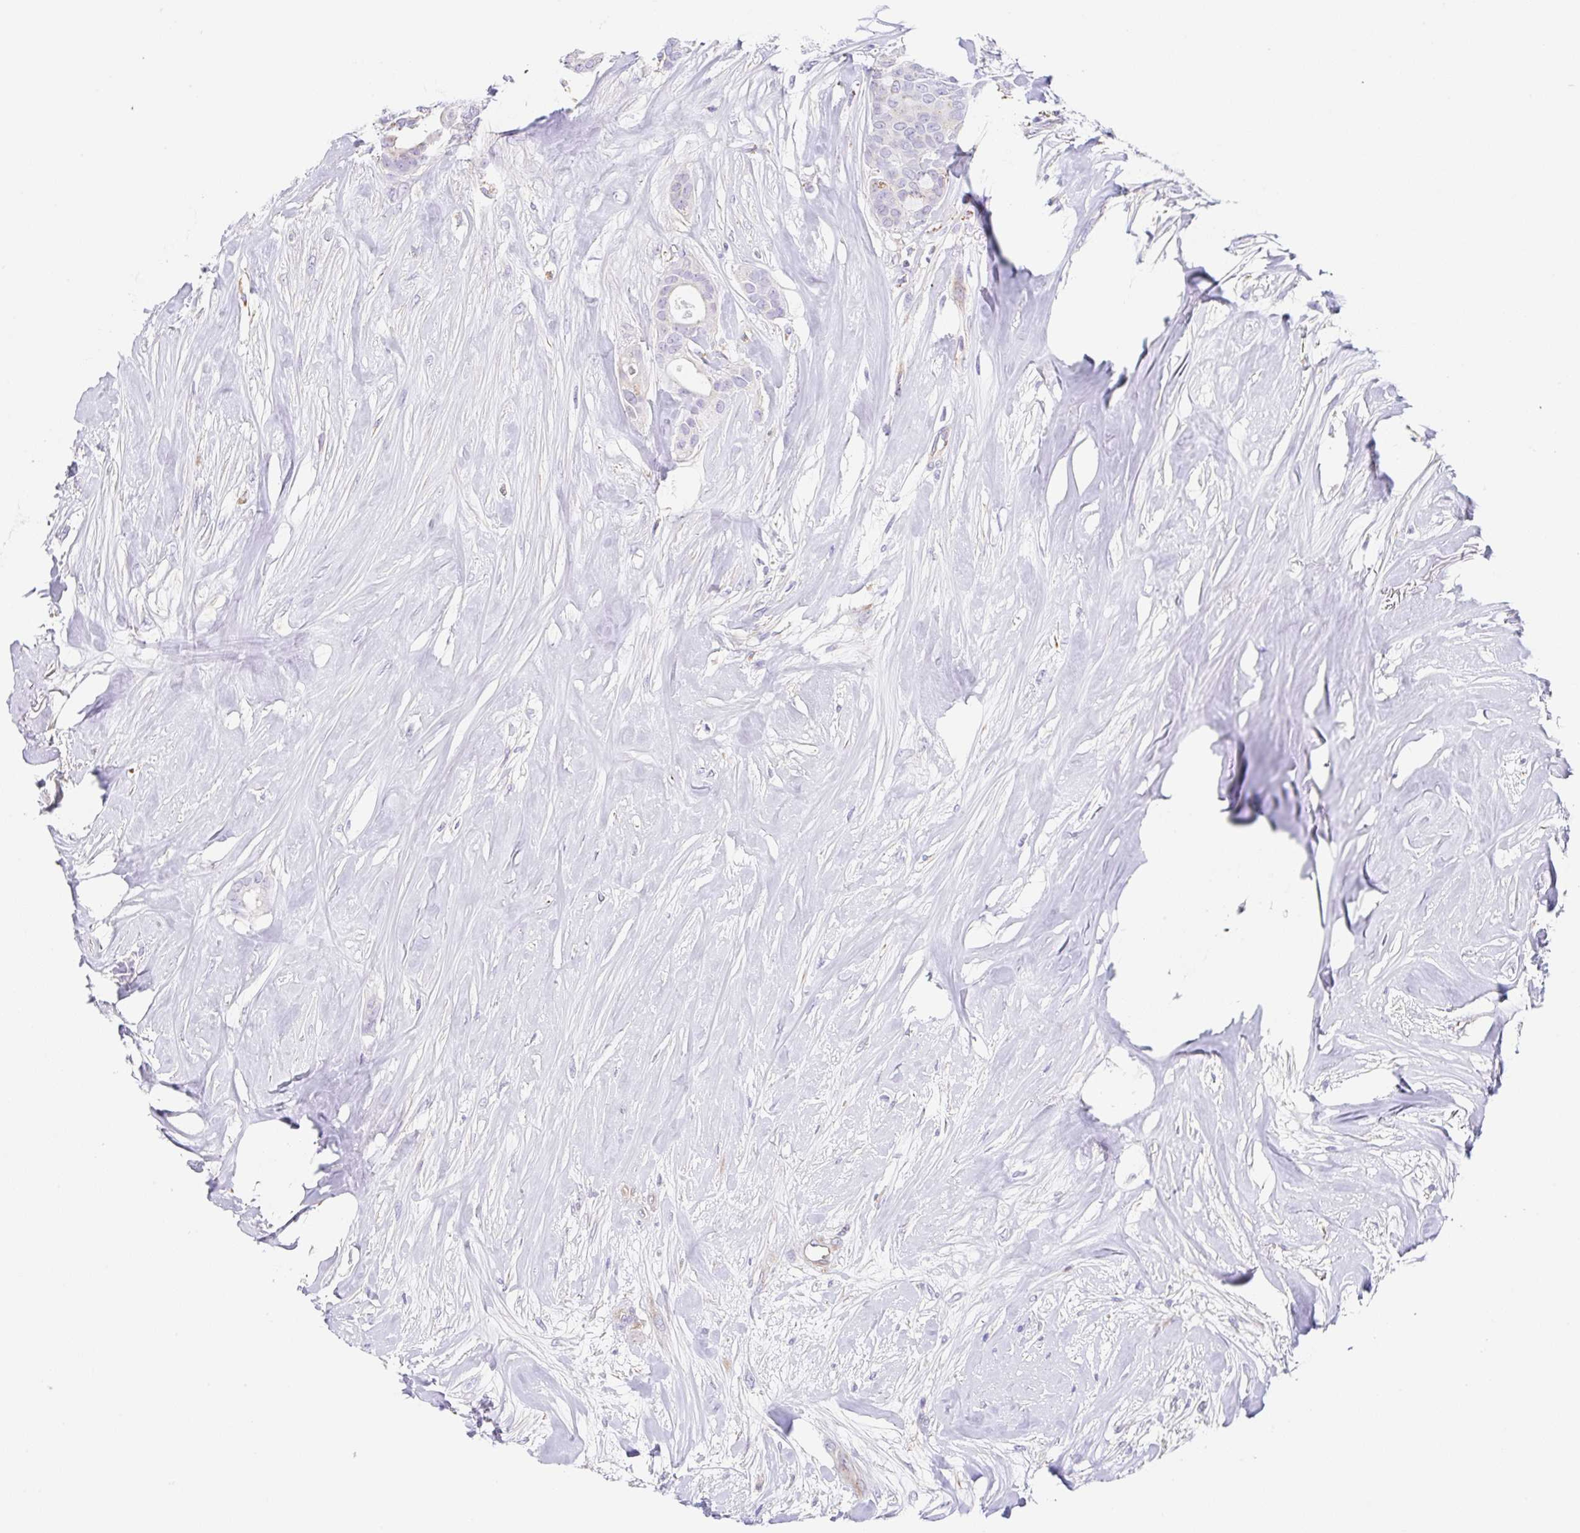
{"staining": {"intensity": "negative", "quantity": "none", "location": "none"}, "tissue": "breast cancer", "cell_type": "Tumor cells", "image_type": "cancer", "snomed": [{"axis": "morphology", "description": "Duct carcinoma"}, {"axis": "topography", "description": "Breast"}], "caption": "An immunohistochemistry (IHC) photomicrograph of breast cancer (infiltrating ductal carcinoma) is shown. There is no staining in tumor cells of breast cancer (infiltrating ductal carcinoma).", "gene": "DKK4", "patient": {"sex": "female", "age": 84}}